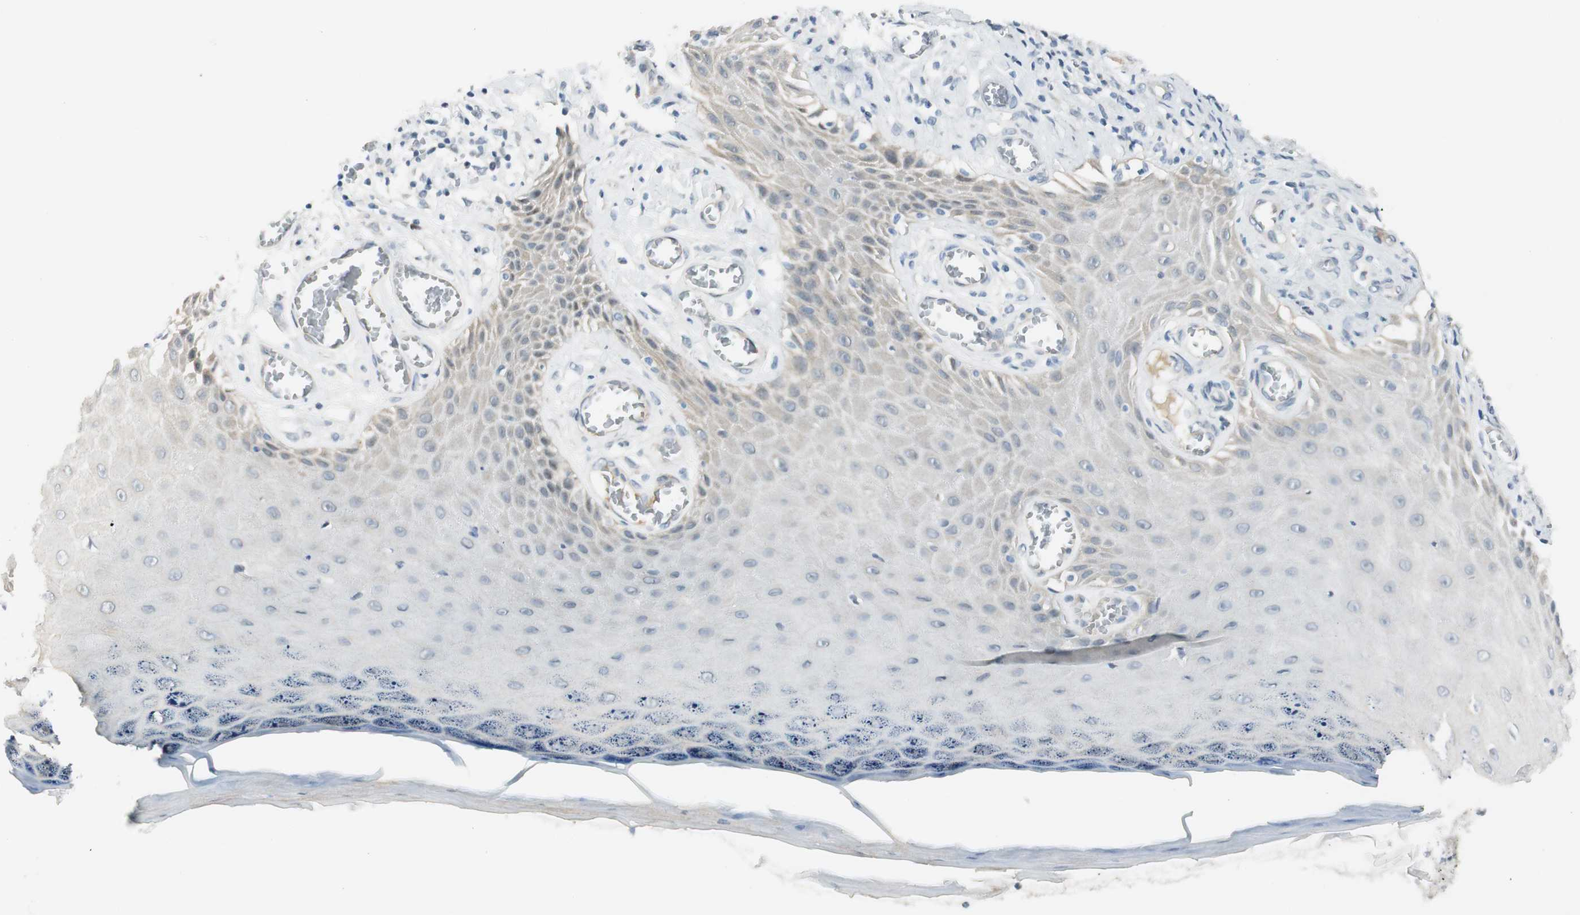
{"staining": {"intensity": "negative", "quantity": "none", "location": "none"}, "tissue": "skin cancer", "cell_type": "Tumor cells", "image_type": "cancer", "snomed": [{"axis": "morphology", "description": "Squamous cell carcinoma, NOS"}, {"axis": "topography", "description": "Skin"}], "caption": "Micrograph shows no protein positivity in tumor cells of skin cancer tissue.", "gene": "B4GALNT1", "patient": {"sex": "female", "age": 73}}